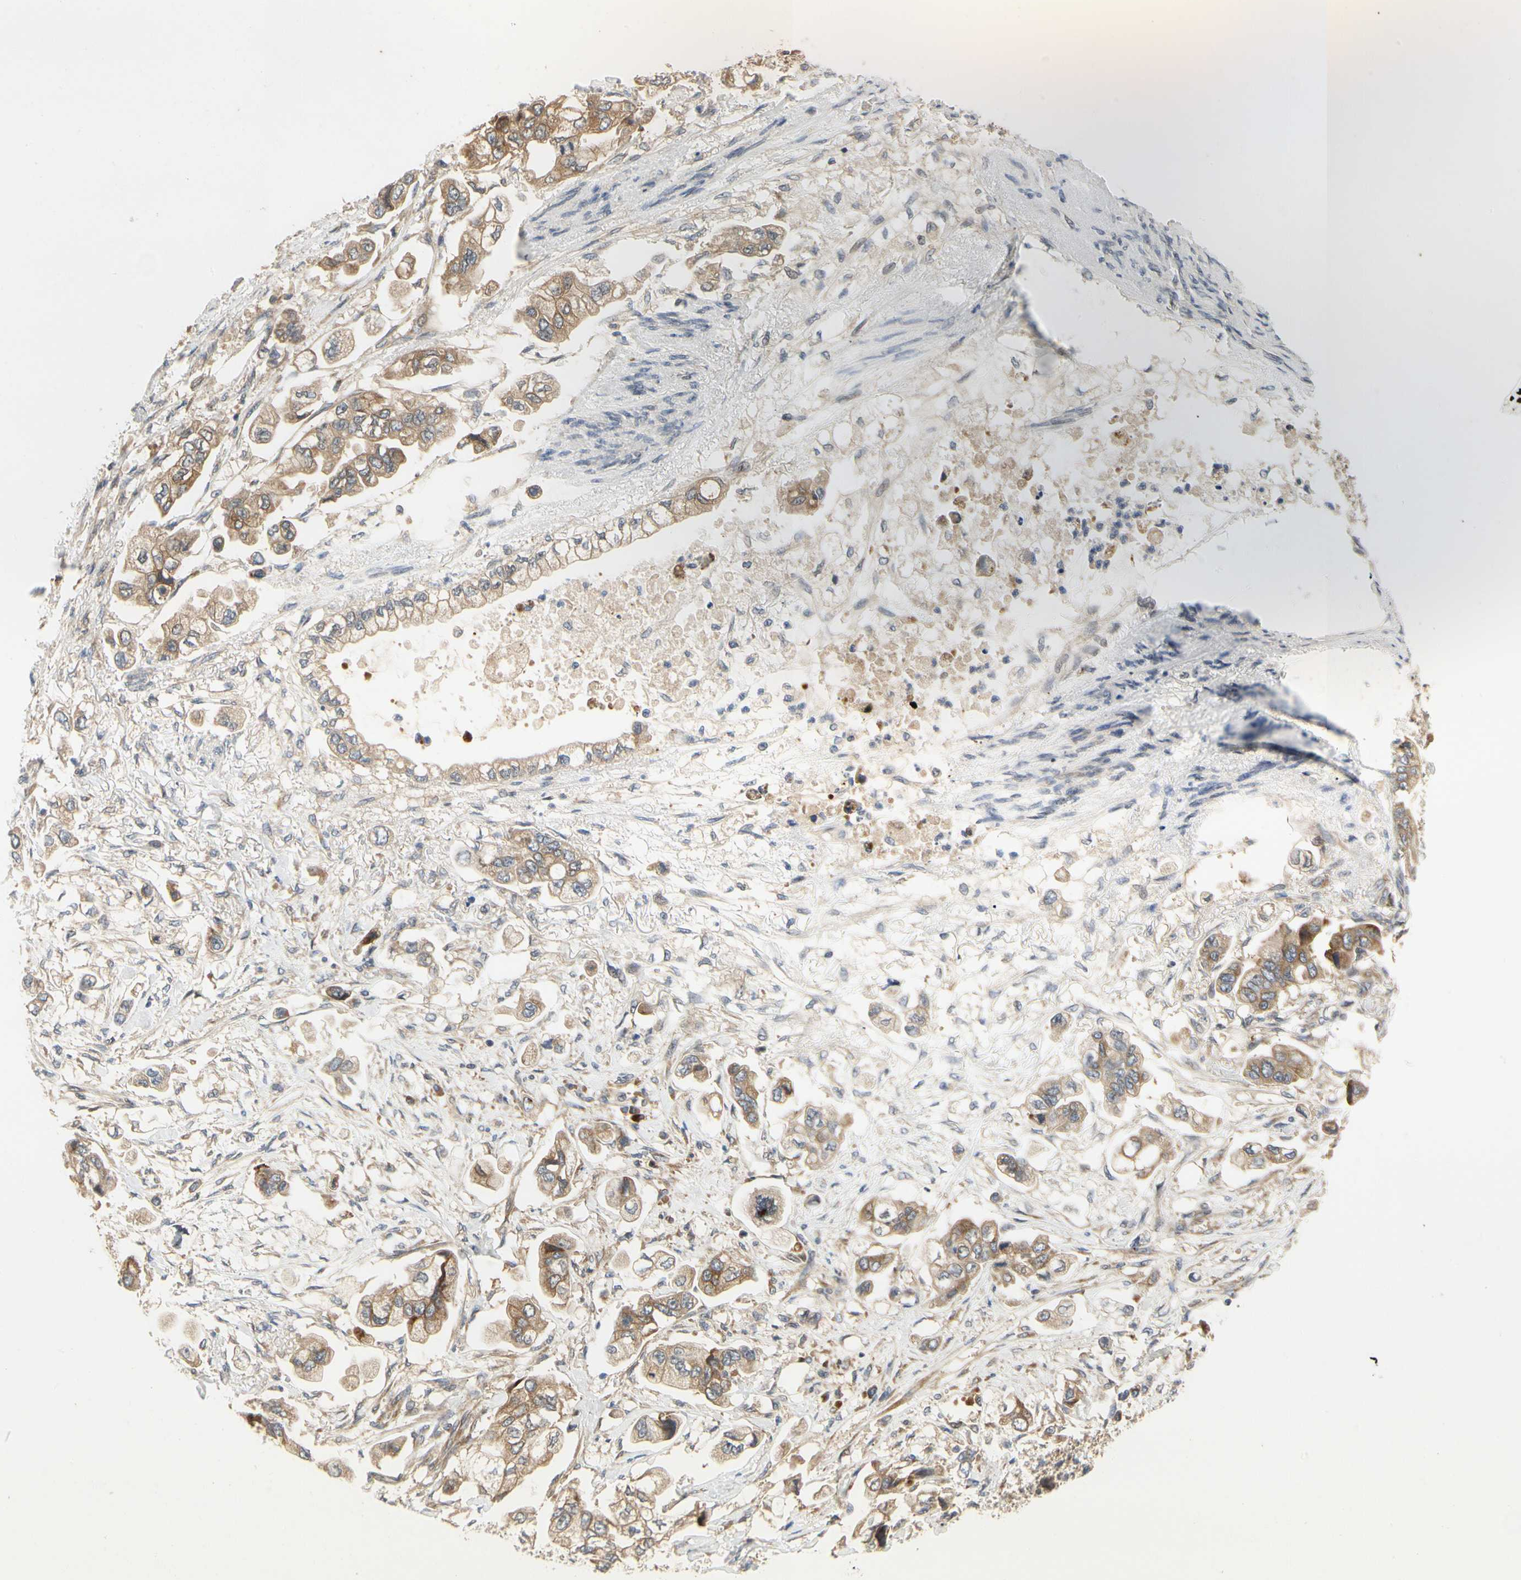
{"staining": {"intensity": "moderate", "quantity": ">75%", "location": "cytoplasmic/membranous"}, "tissue": "stomach cancer", "cell_type": "Tumor cells", "image_type": "cancer", "snomed": [{"axis": "morphology", "description": "Adenocarcinoma, NOS"}, {"axis": "topography", "description": "Stomach"}], "caption": "IHC staining of adenocarcinoma (stomach), which exhibits medium levels of moderate cytoplasmic/membranous staining in approximately >75% of tumor cells indicating moderate cytoplasmic/membranous protein staining. The staining was performed using DAB (3,3'-diaminobenzidine) (brown) for protein detection and nuclei were counterstained in hematoxylin (blue).", "gene": "TDRP", "patient": {"sex": "male", "age": 62}}